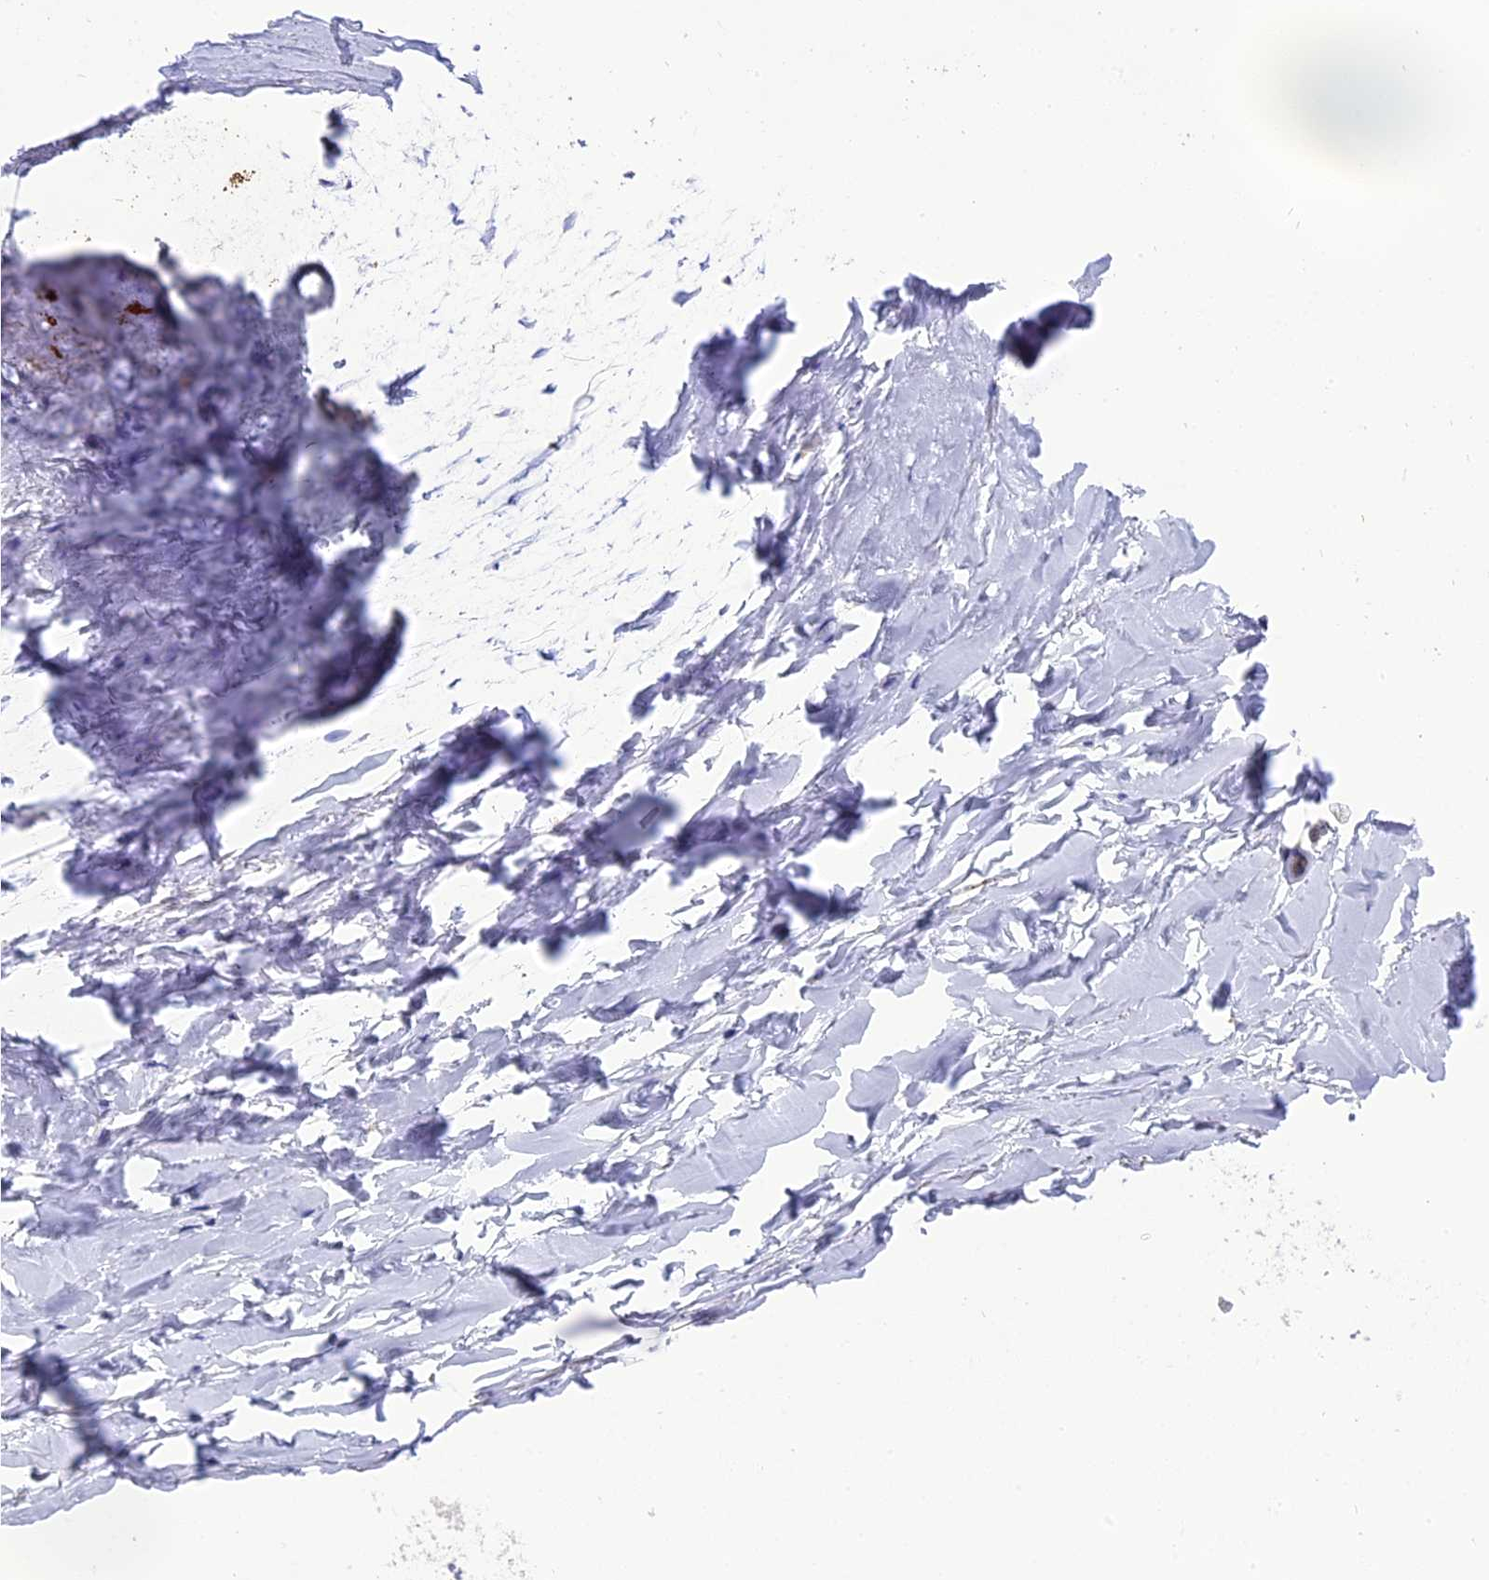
{"staining": {"intensity": "negative", "quantity": "none", "location": "none"}, "tissue": "adipose tissue", "cell_type": "Adipocytes", "image_type": "normal", "snomed": [{"axis": "morphology", "description": "Normal tissue, NOS"}, {"axis": "topography", "description": "Lymph node"}, {"axis": "topography", "description": "Bronchus"}], "caption": "An IHC image of normal adipose tissue is shown. There is no staining in adipocytes of adipose tissue.", "gene": "MRPS34", "patient": {"sex": "male", "age": 63}}